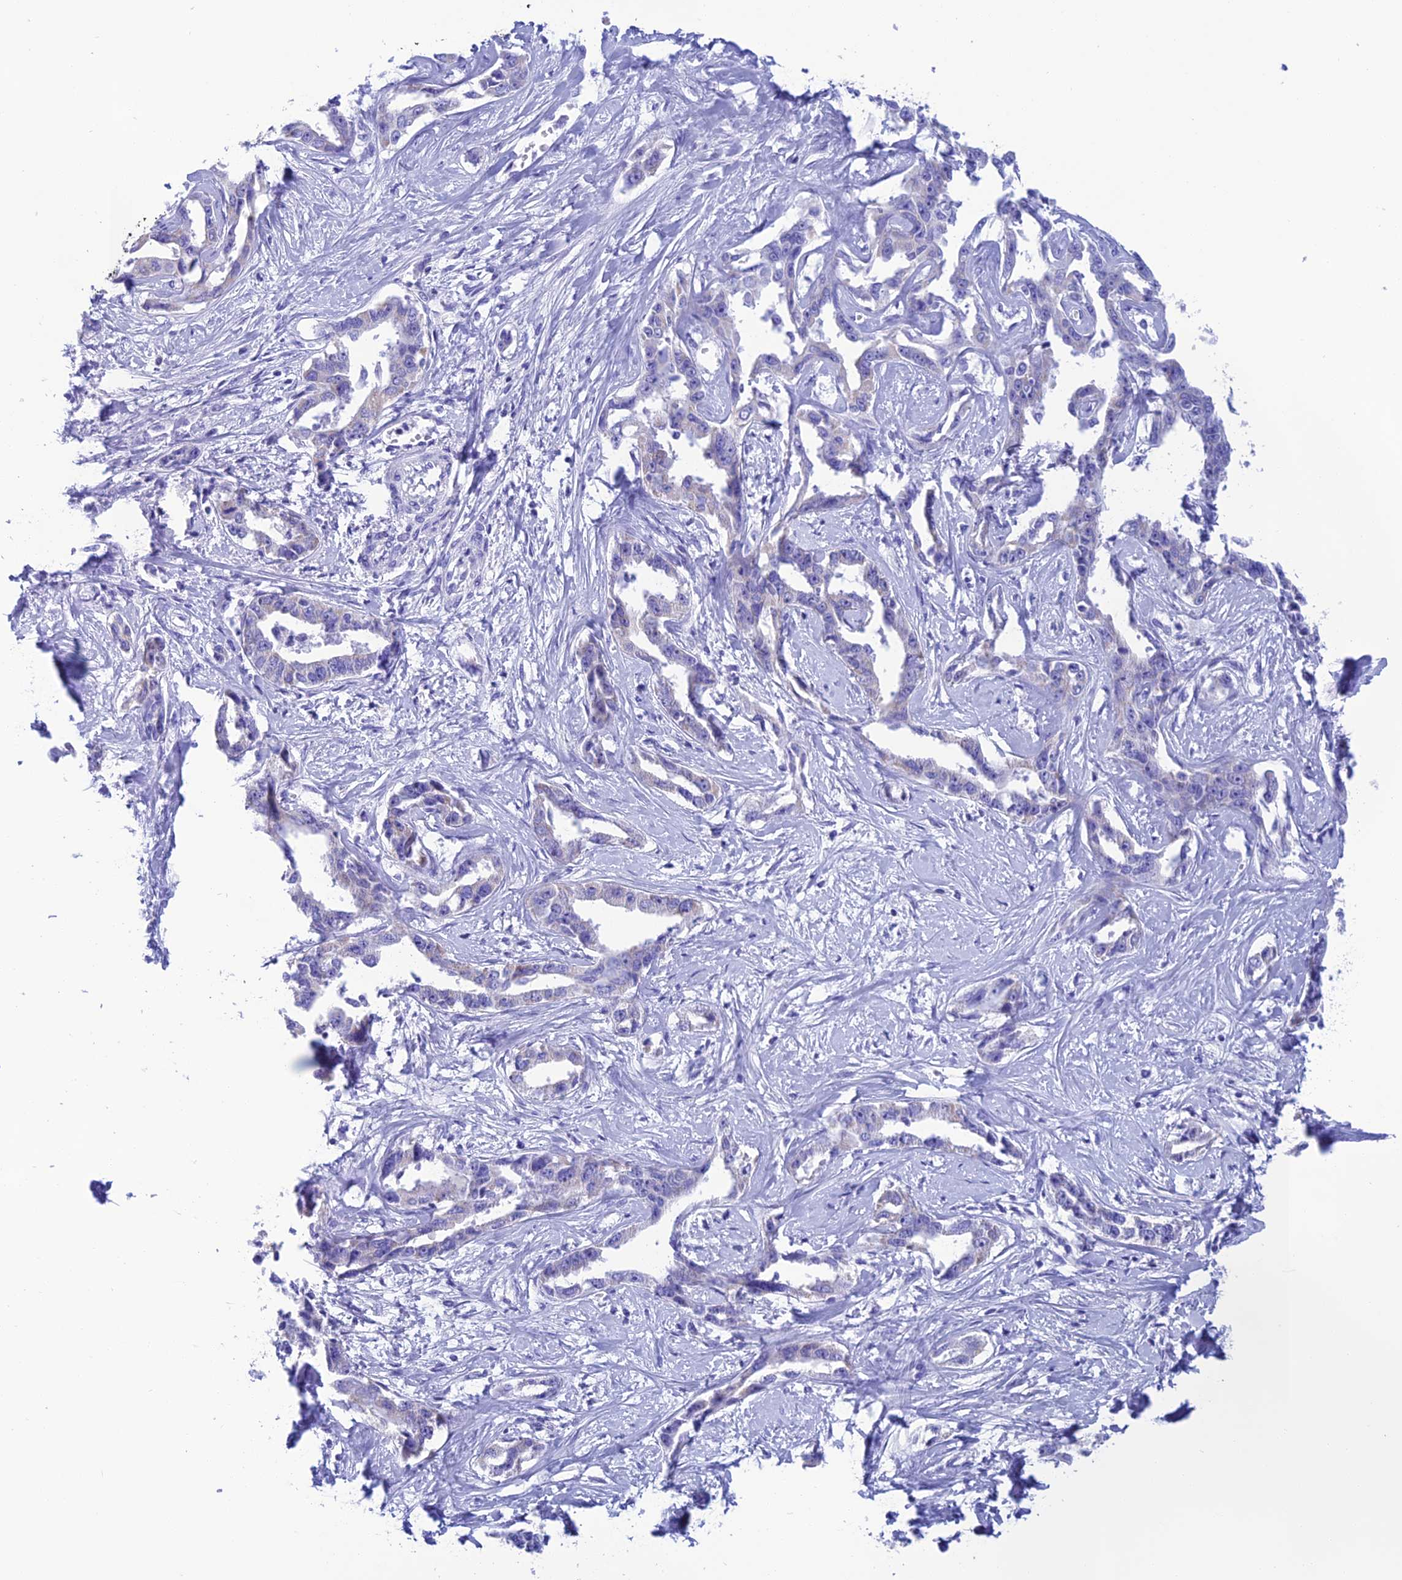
{"staining": {"intensity": "negative", "quantity": "none", "location": "none"}, "tissue": "liver cancer", "cell_type": "Tumor cells", "image_type": "cancer", "snomed": [{"axis": "morphology", "description": "Cholangiocarcinoma"}, {"axis": "topography", "description": "Liver"}], "caption": "Tumor cells are negative for protein expression in human liver cancer.", "gene": "NXPE4", "patient": {"sex": "male", "age": 59}}